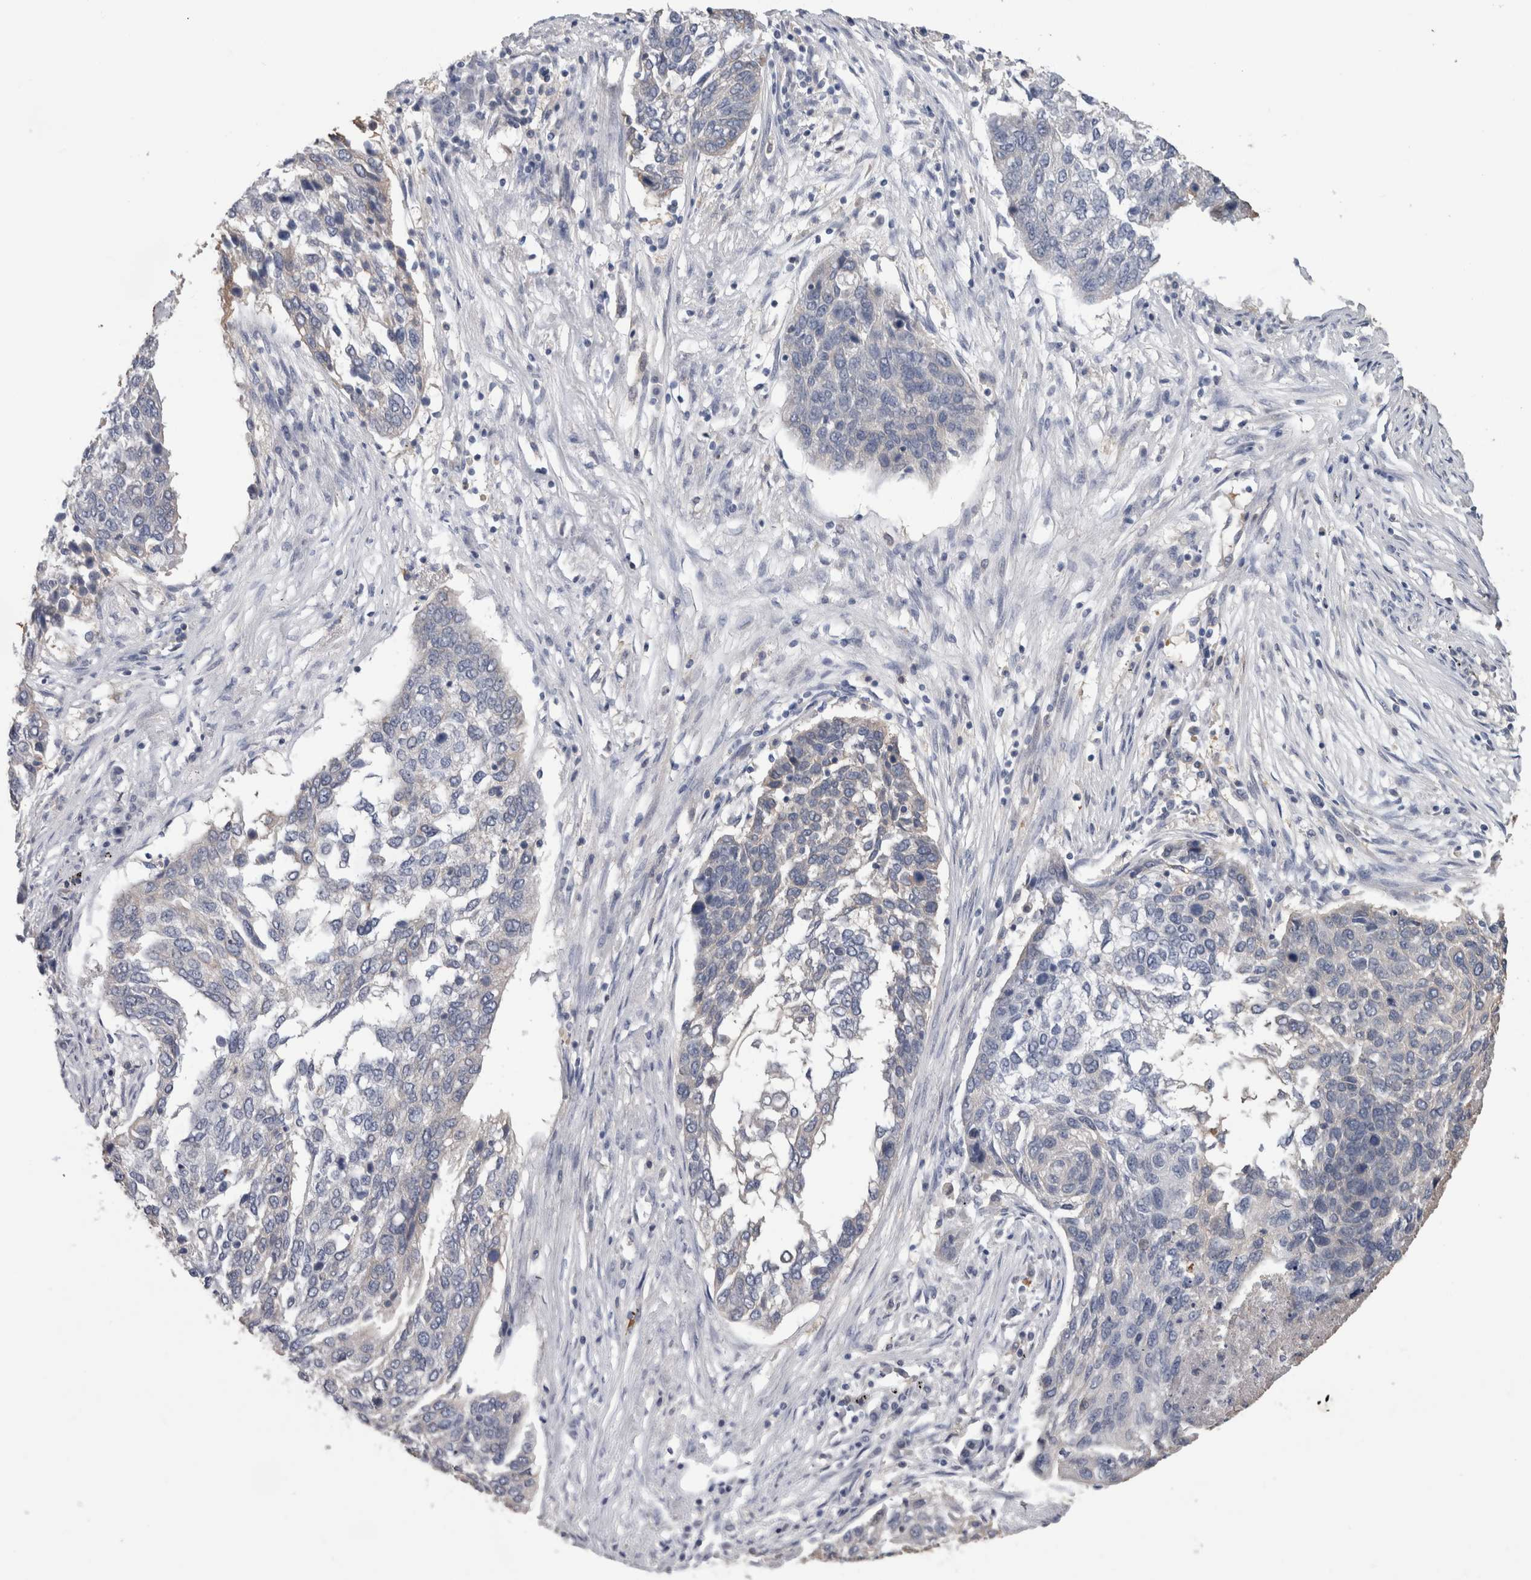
{"staining": {"intensity": "negative", "quantity": "none", "location": "none"}, "tissue": "lung cancer", "cell_type": "Tumor cells", "image_type": "cancer", "snomed": [{"axis": "morphology", "description": "Squamous cell carcinoma, NOS"}, {"axis": "topography", "description": "Lung"}], "caption": "Tumor cells show no significant staining in squamous cell carcinoma (lung).", "gene": "SCRN1", "patient": {"sex": "female", "age": 63}}